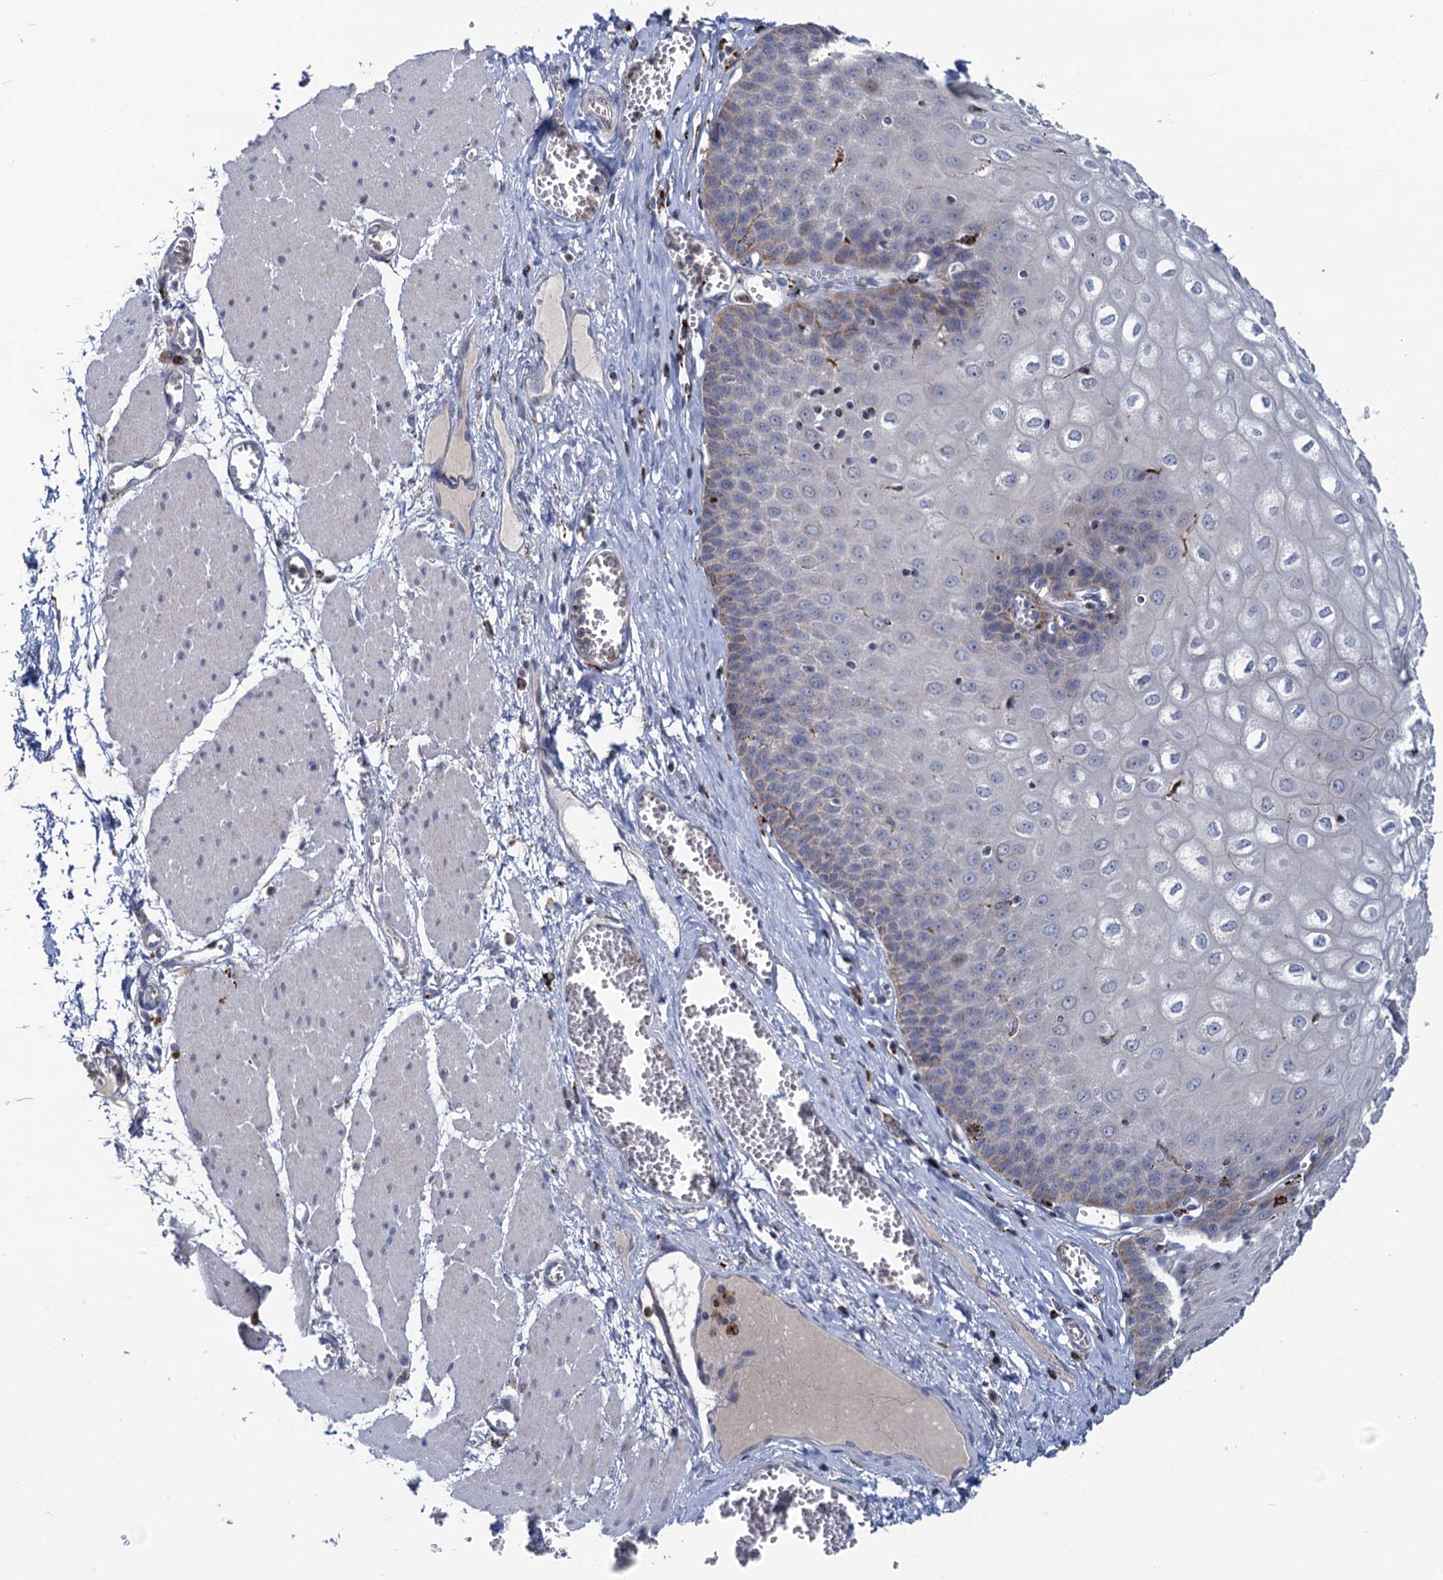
{"staining": {"intensity": "weak", "quantity": "25%-75%", "location": "cytoplasmic/membranous"}, "tissue": "esophagus", "cell_type": "Squamous epithelial cells", "image_type": "normal", "snomed": [{"axis": "morphology", "description": "Normal tissue, NOS"}, {"axis": "topography", "description": "Esophagus"}], "caption": "The photomicrograph reveals staining of unremarkable esophagus, revealing weak cytoplasmic/membranous protein staining (brown color) within squamous epithelial cells.", "gene": "ANKS3", "patient": {"sex": "male", "age": 60}}